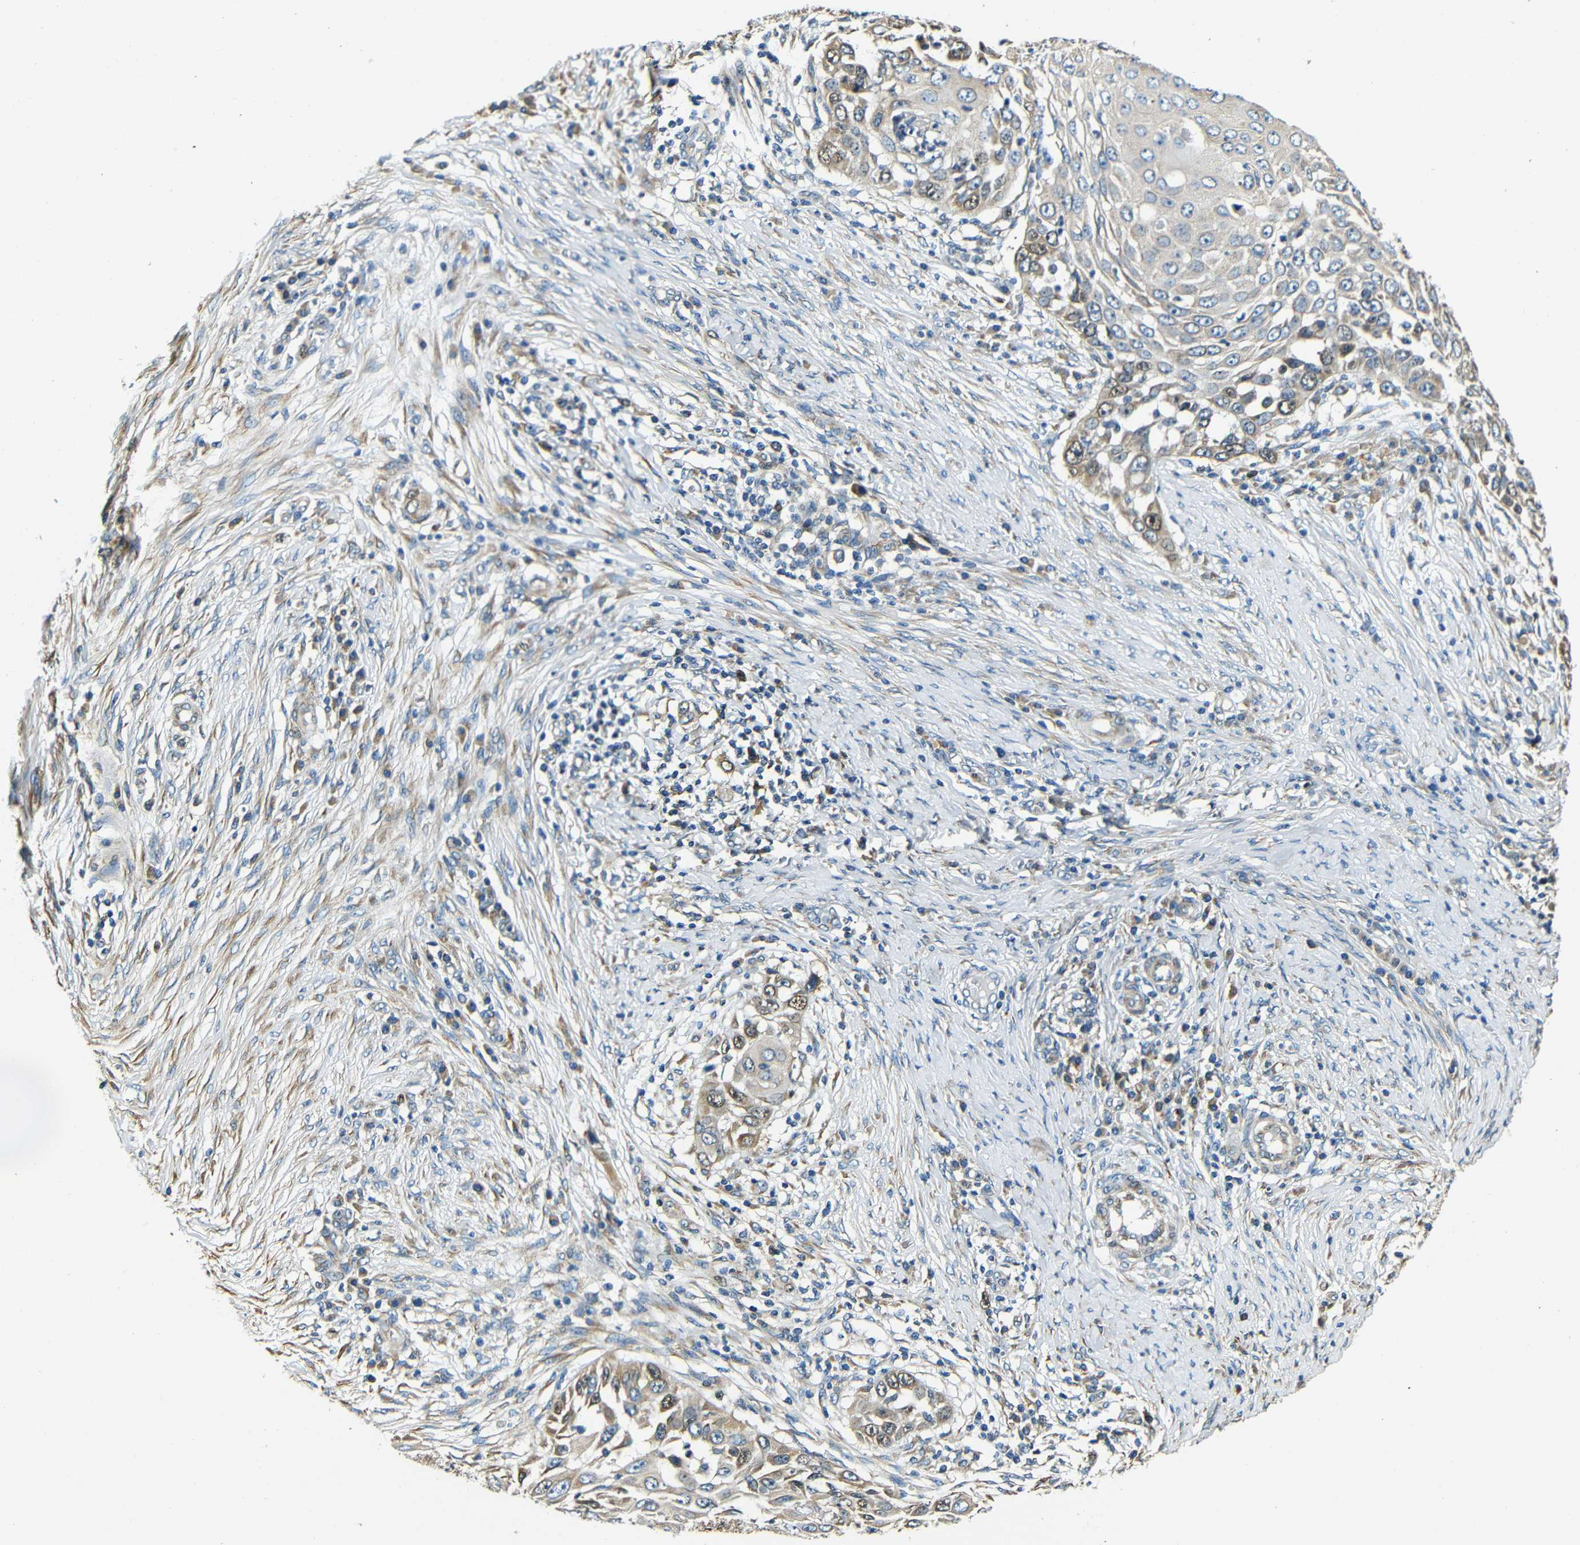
{"staining": {"intensity": "weak", "quantity": "25%-75%", "location": "cytoplasmic/membranous,nuclear"}, "tissue": "skin cancer", "cell_type": "Tumor cells", "image_type": "cancer", "snomed": [{"axis": "morphology", "description": "Squamous cell carcinoma, NOS"}, {"axis": "topography", "description": "Skin"}], "caption": "The micrograph displays immunohistochemical staining of skin squamous cell carcinoma. There is weak cytoplasmic/membranous and nuclear expression is seen in approximately 25%-75% of tumor cells.", "gene": "VAPB", "patient": {"sex": "female", "age": 44}}